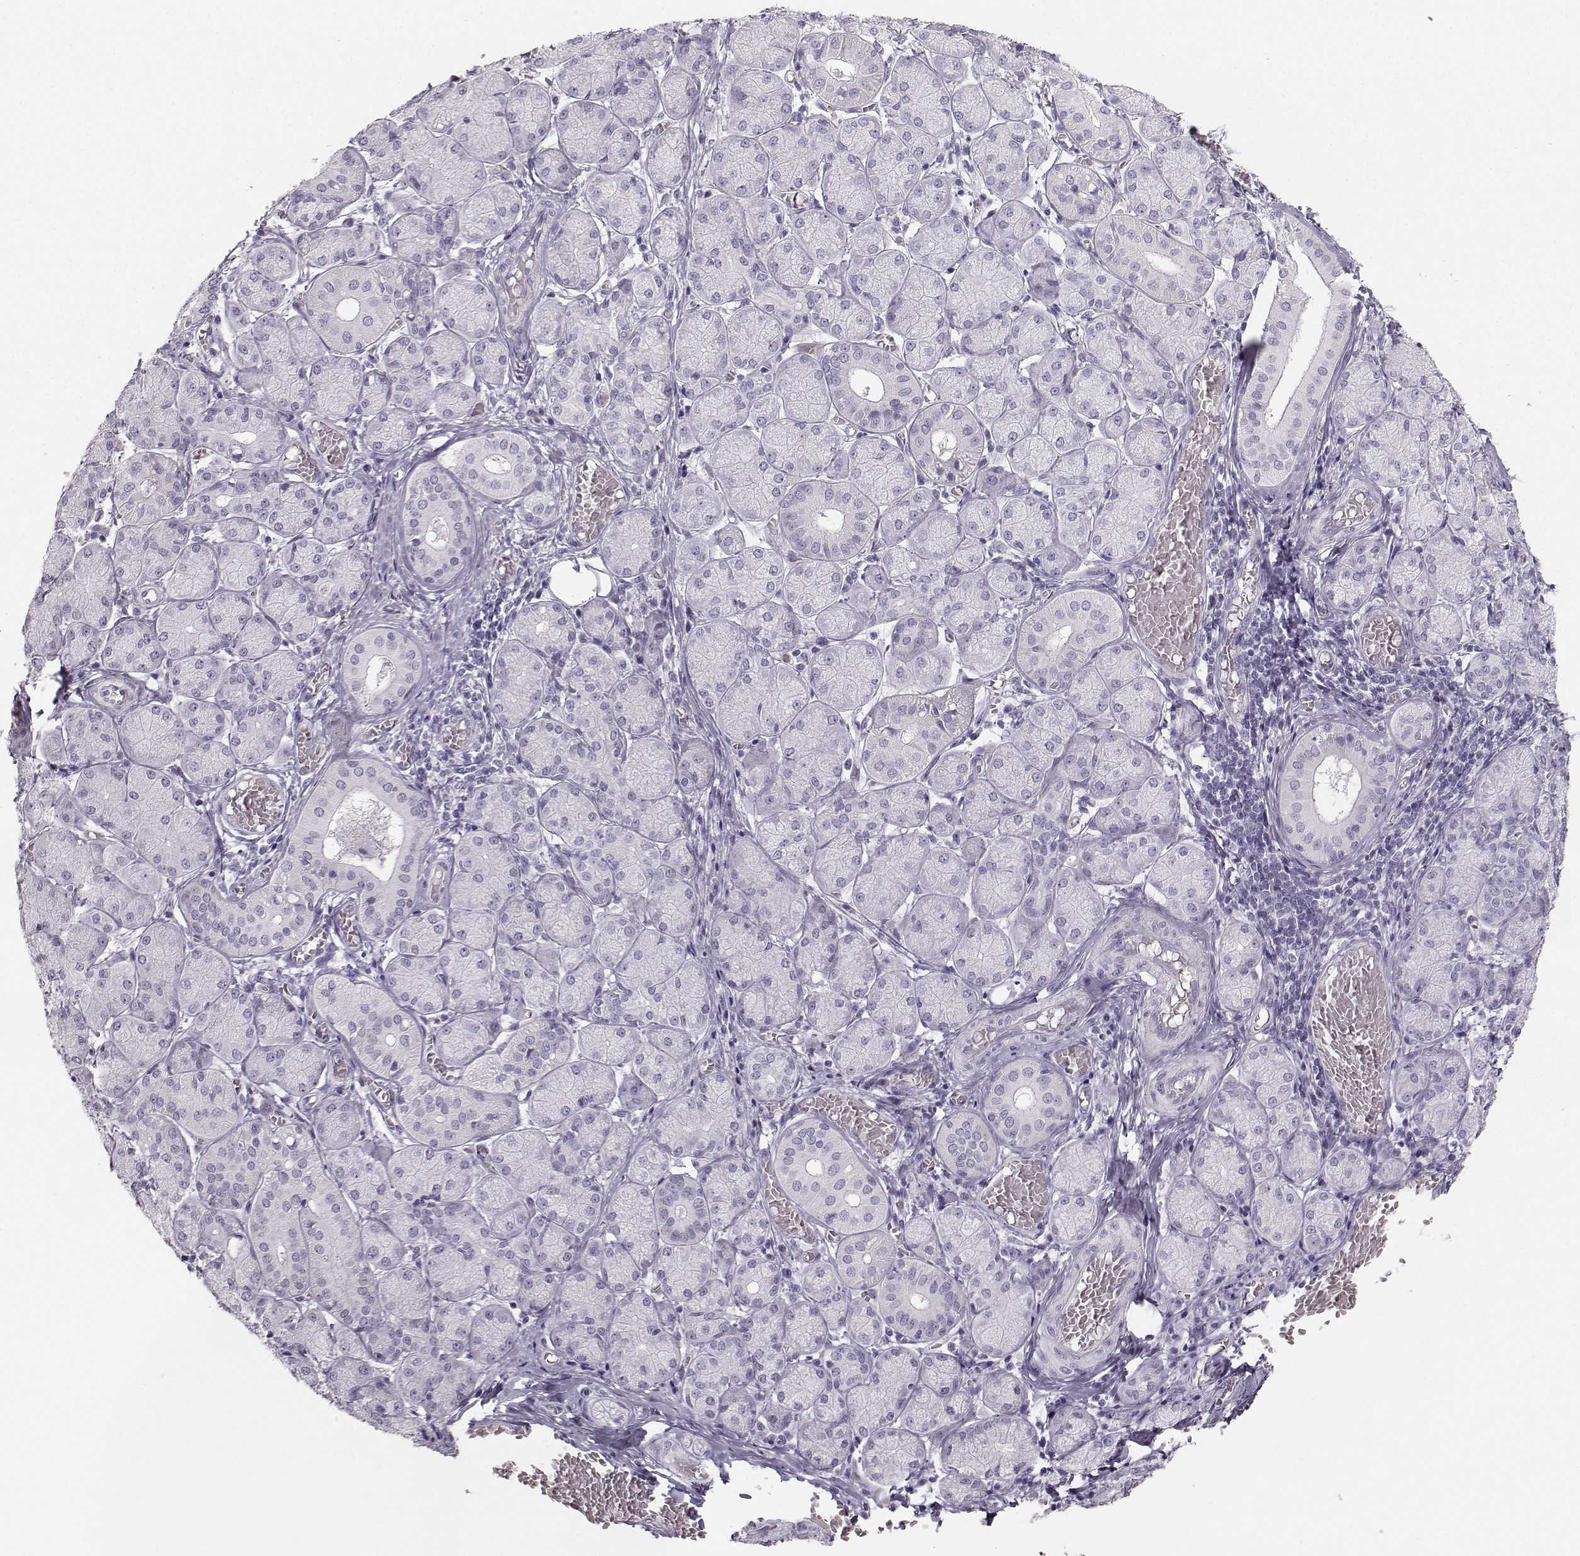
{"staining": {"intensity": "negative", "quantity": "none", "location": "none"}, "tissue": "salivary gland", "cell_type": "Glandular cells", "image_type": "normal", "snomed": [{"axis": "morphology", "description": "Normal tissue, NOS"}, {"axis": "topography", "description": "Salivary gland"}, {"axis": "topography", "description": "Peripheral nerve tissue"}], "caption": "A high-resolution histopathology image shows IHC staining of unremarkable salivary gland, which reveals no significant expression in glandular cells.", "gene": "CASR", "patient": {"sex": "female", "age": 24}}